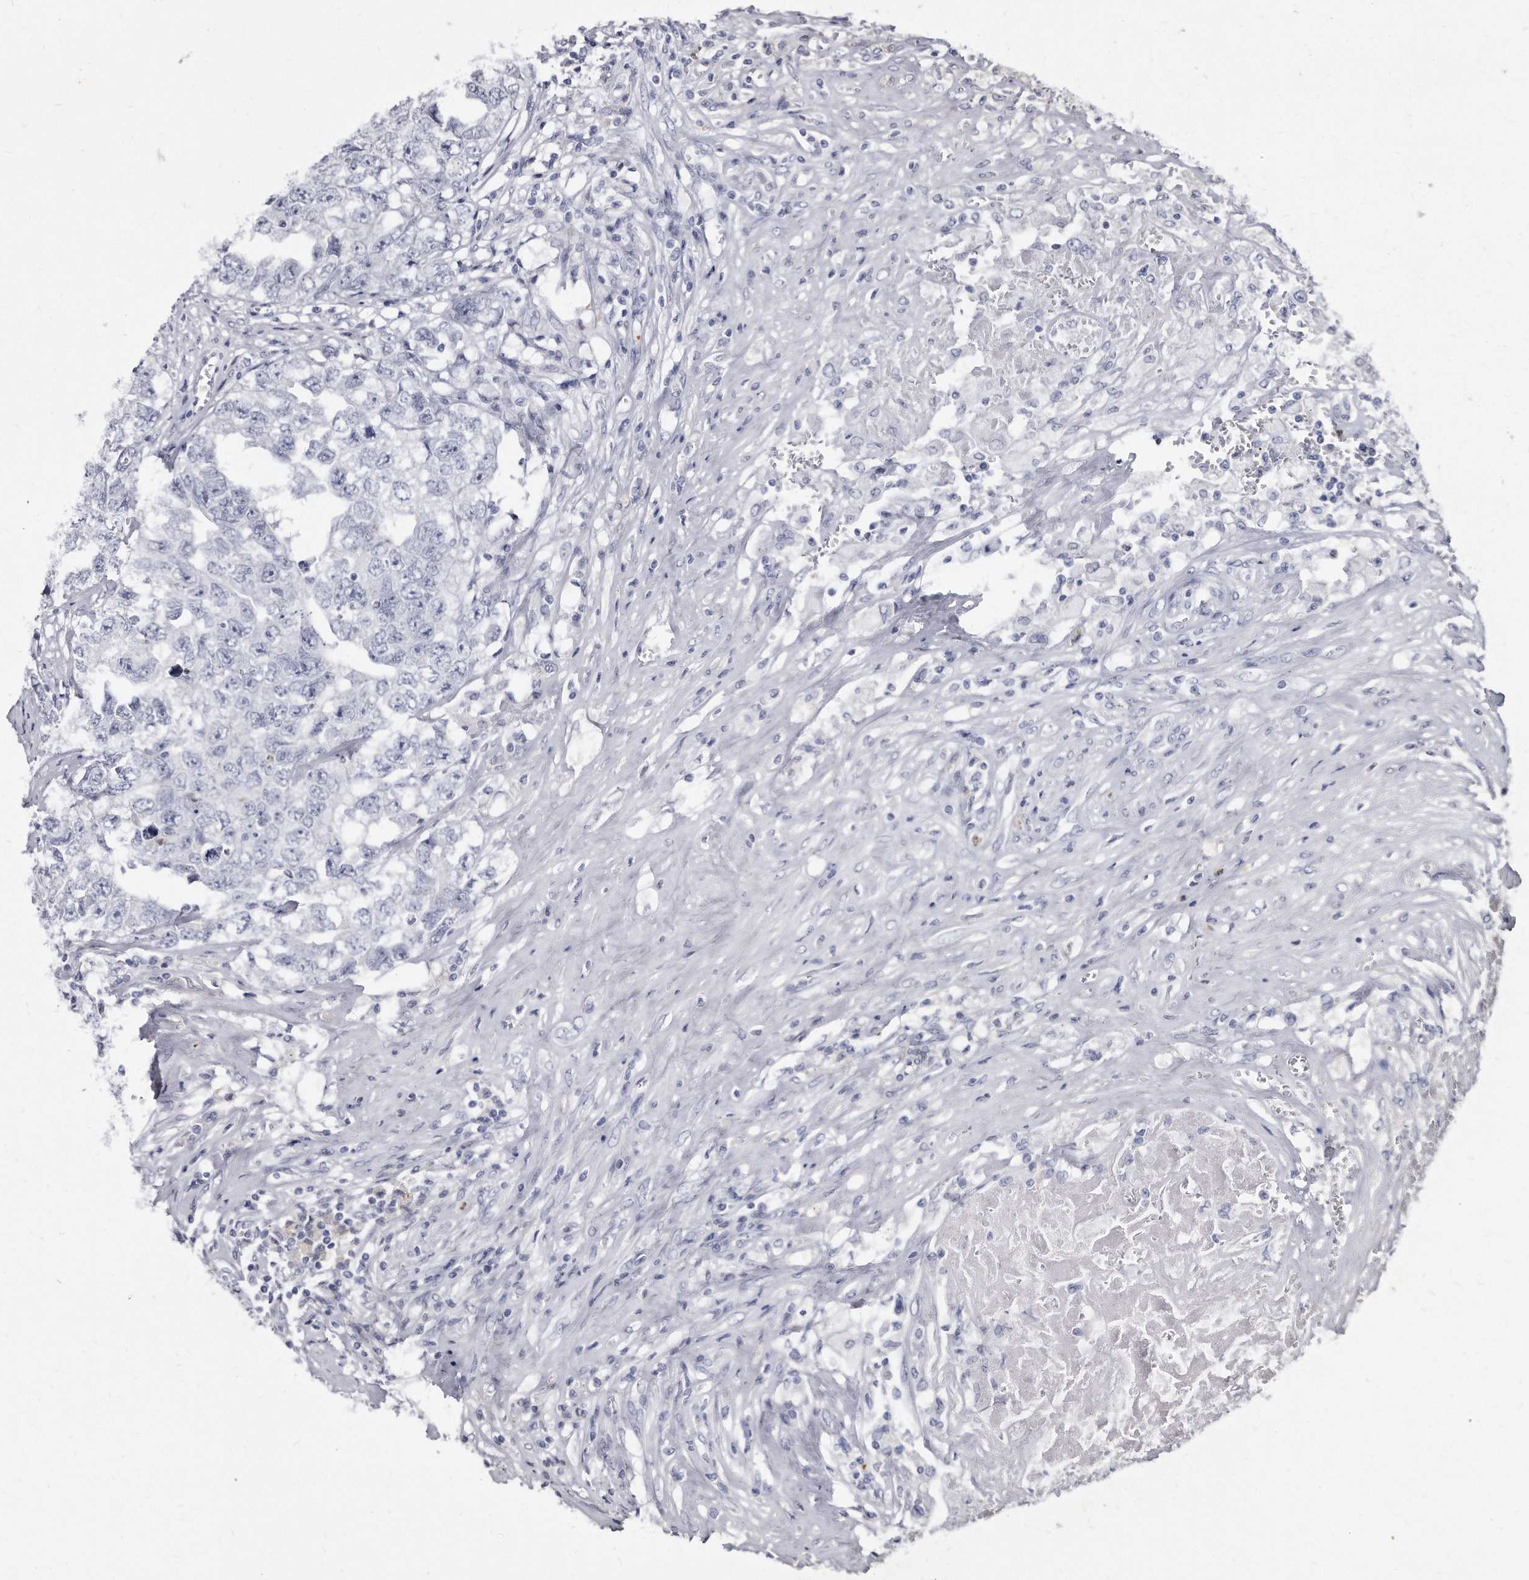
{"staining": {"intensity": "negative", "quantity": "none", "location": "none"}, "tissue": "testis cancer", "cell_type": "Tumor cells", "image_type": "cancer", "snomed": [{"axis": "morphology", "description": "Seminoma, NOS"}, {"axis": "morphology", "description": "Carcinoma, Embryonal, NOS"}, {"axis": "topography", "description": "Testis"}], "caption": "Tumor cells are negative for brown protein staining in testis cancer. (DAB (3,3'-diaminobenzidine) IHC with hematoxylin counter stain).", "gene": "KLHDC3", "patient": {"sex": "male", "age": 43}}